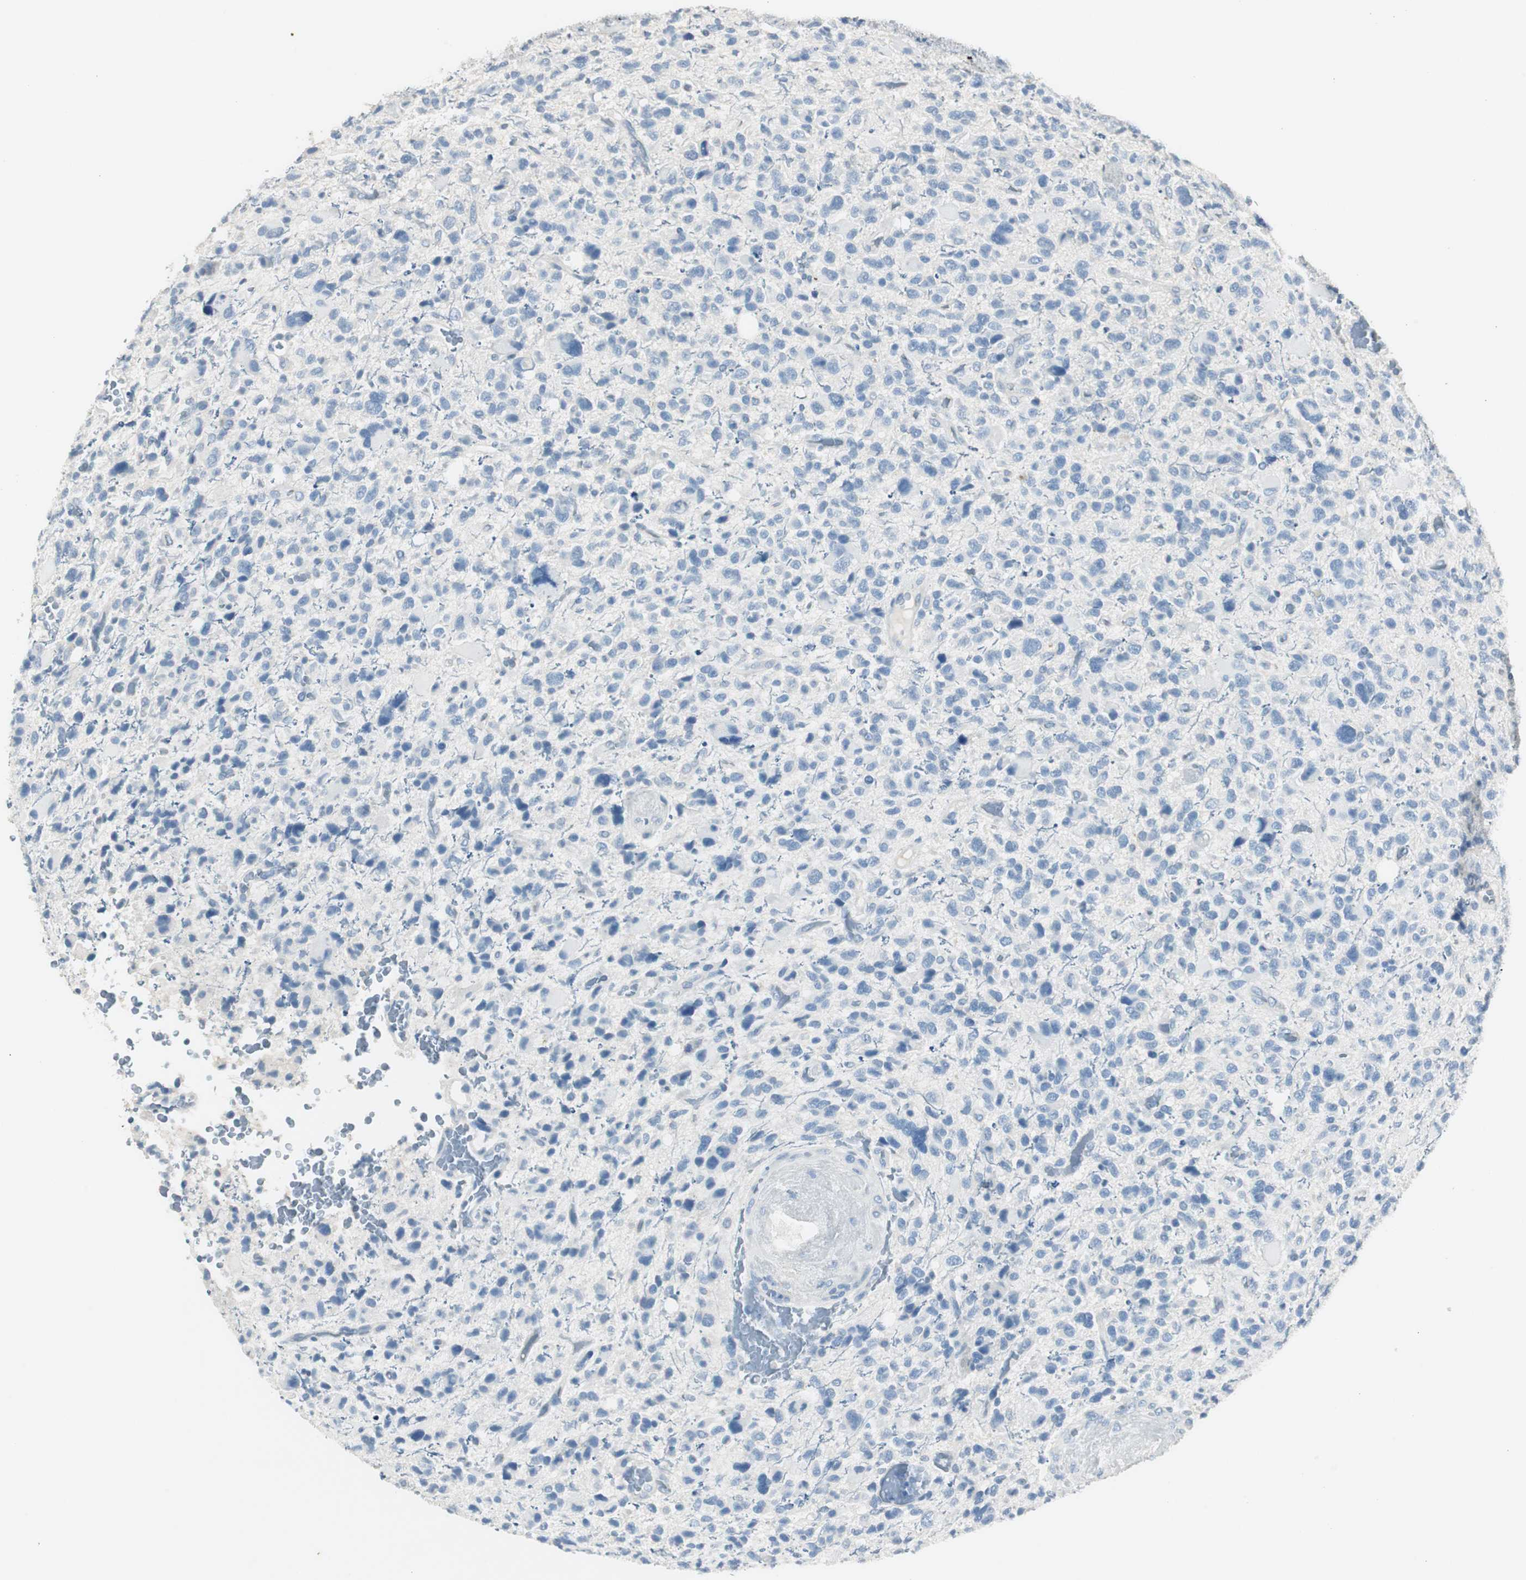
{"staining": {"intensity": "negative", "quantity": "none", "location": "none"}, "tissue": "glioma", "cell_type": "Tumor cells", "image_type": "cancer", "snomed": [{"axis": "morphology", "description": "Glioma, malignant, High grade"}, {"axis": "topography", "description": "Brain"}], "caption": "A high-resolution histopathology image shows immunohistochemistry staining of malignant glioma (high-grade), which shows no significant positivity in tumor cells.", "gene": "LRP2", "patient": {"sex": "male", "age": 48}}